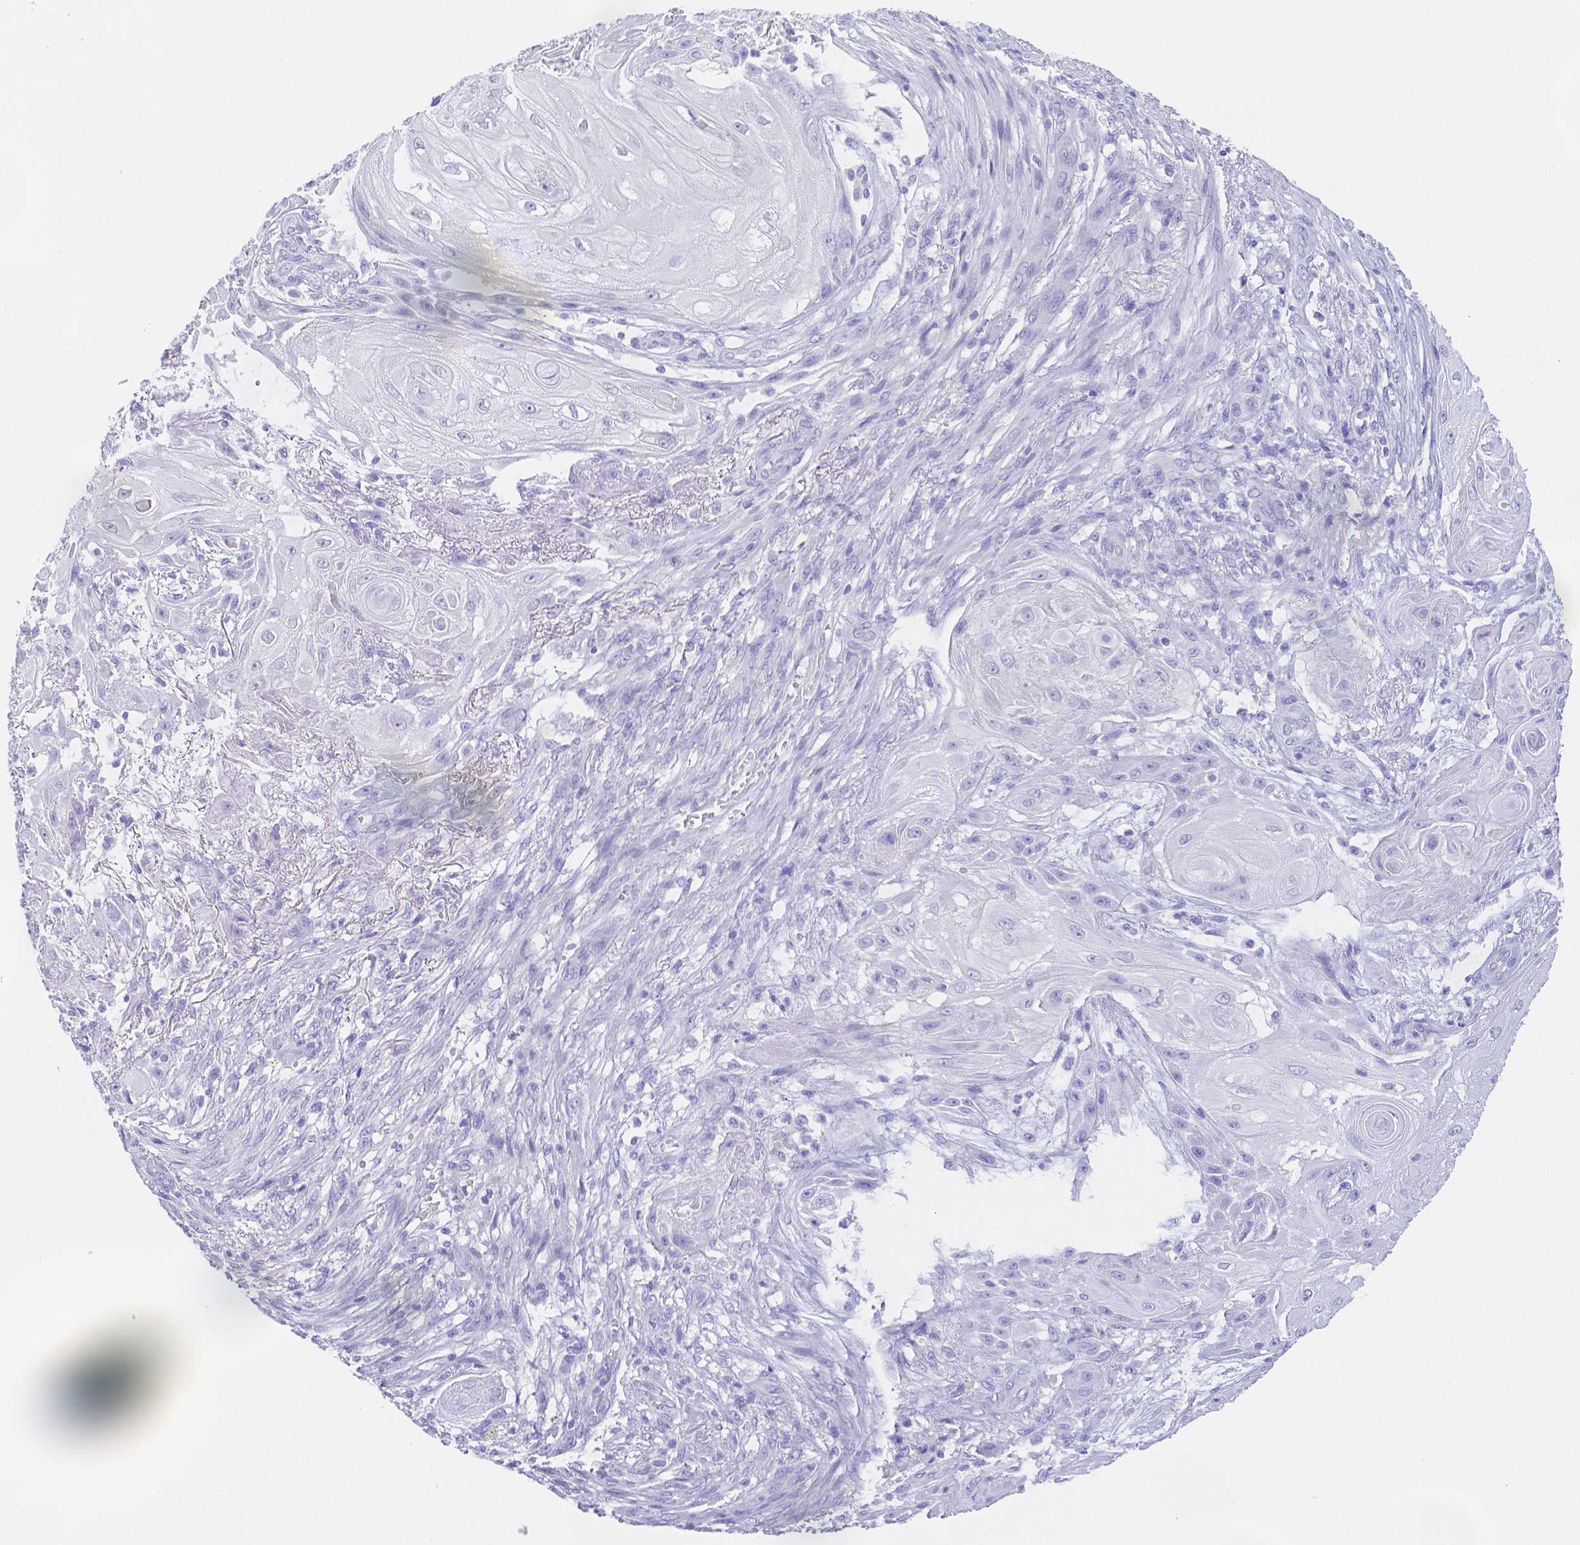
{"staining": {"intensity": "negative", "quantity": "none", "location": "none"}, "tissue": "skin cancer", "cell_type": "Tumor cells", "image_type": "cancer", "snomed": [{"axis": "morphology", "description": "Squamous cell carcinoma, NOS"}, {"axis": "topography", "description": "Skin"}], "caption": "An image of skin cancer stained for a protein reveals no brown staining in tumor cells.", "gene": "ZG16B", "patient": {"sex": "male", "age": 62}}